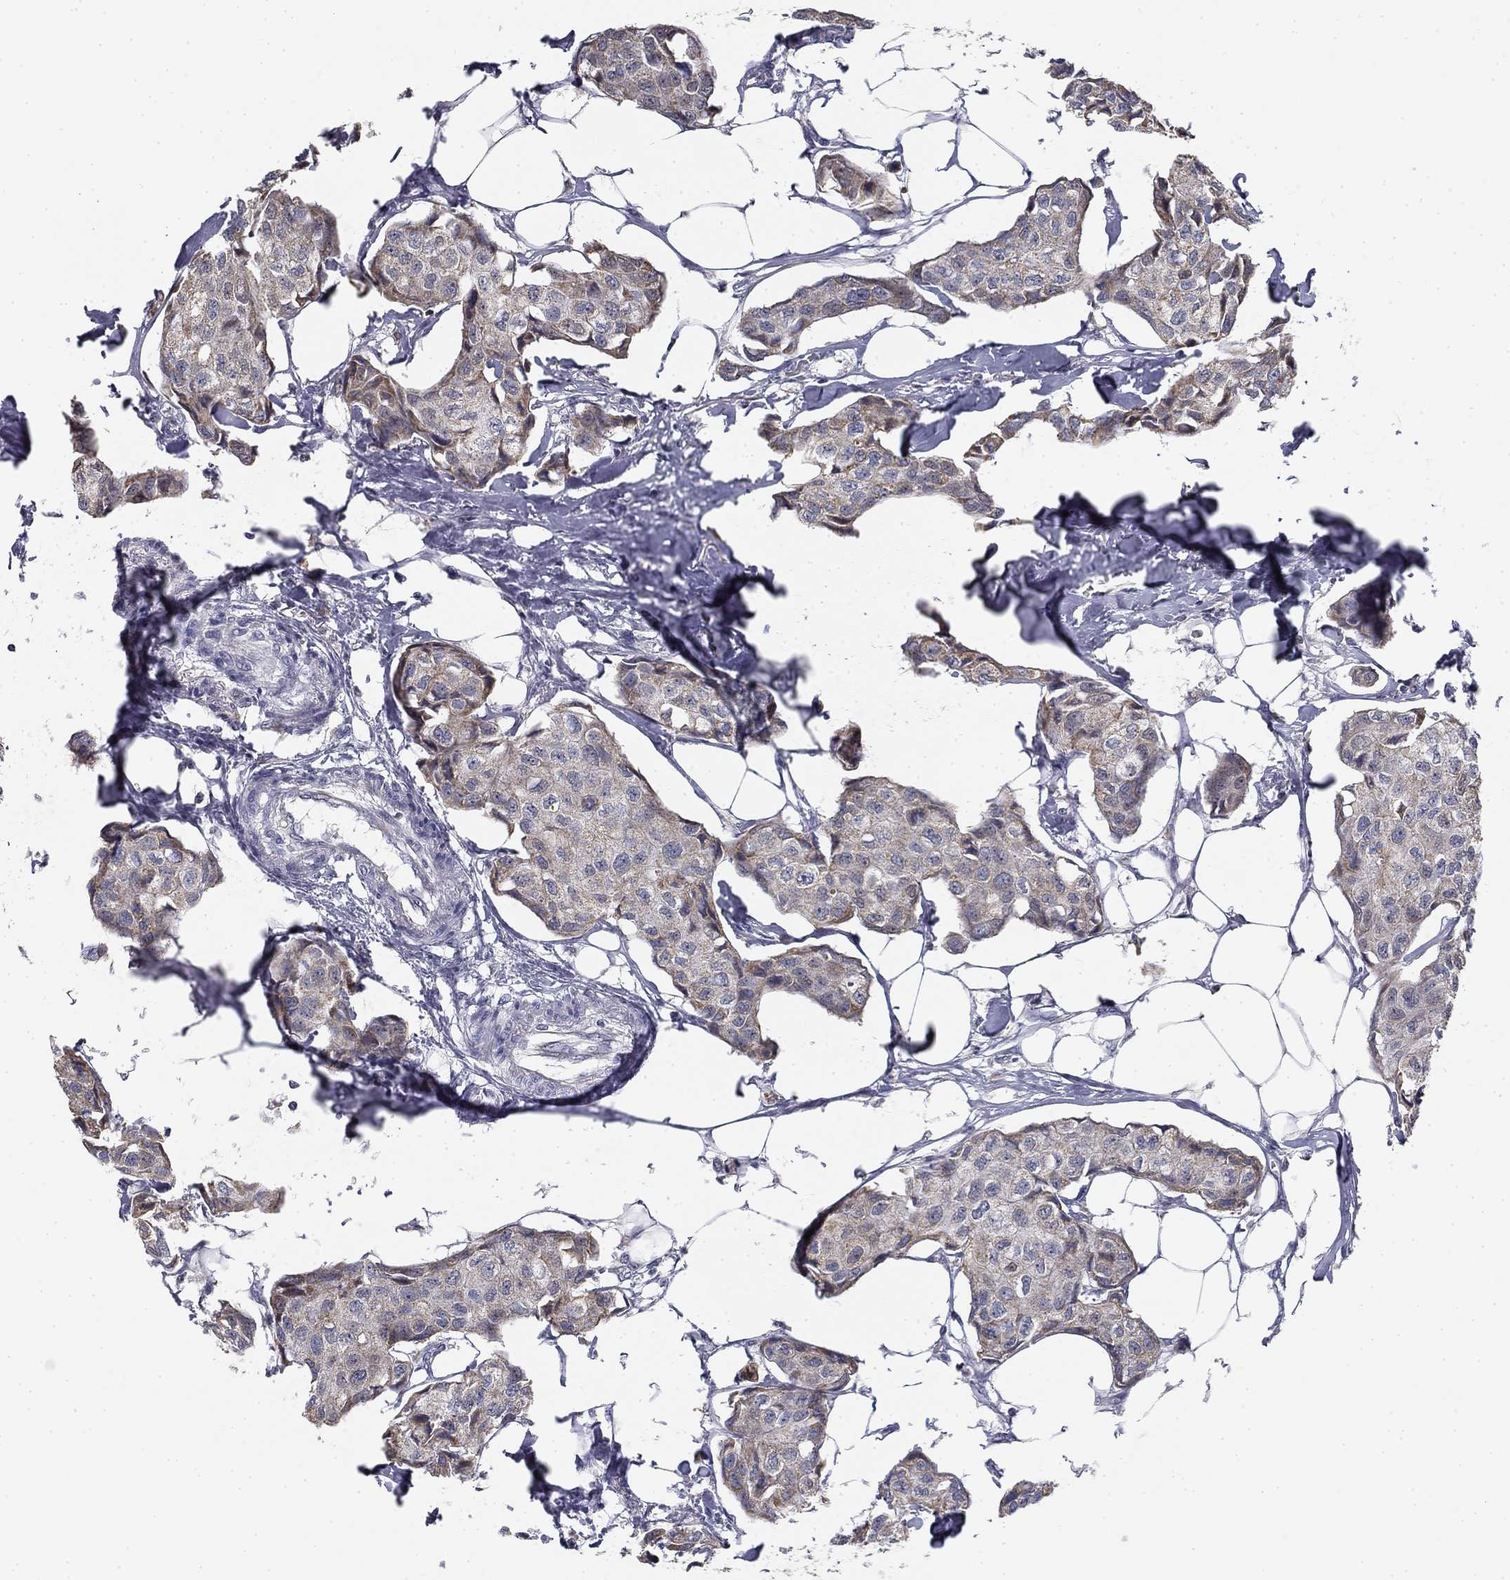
{"staining": {"intensity": "negative", "quantity": "none", "location": "none"}, "tissue": "breast cancer", "cell_type": "Tumor cells", "image_type": "cancer", "snomed": [{"axis": "morphology", "description": "Duct carcinoma"}, {"axis": "topography", "description": "Breast"}], "caption": "This is a photomicrograph of immunohistochemistry (IHC) staining of breast cancer (intraductal carcinoma), which shows no expression in tumor cells.", "gene": "SLC2A9", "patient": {"sex": "female", "age": 80}}